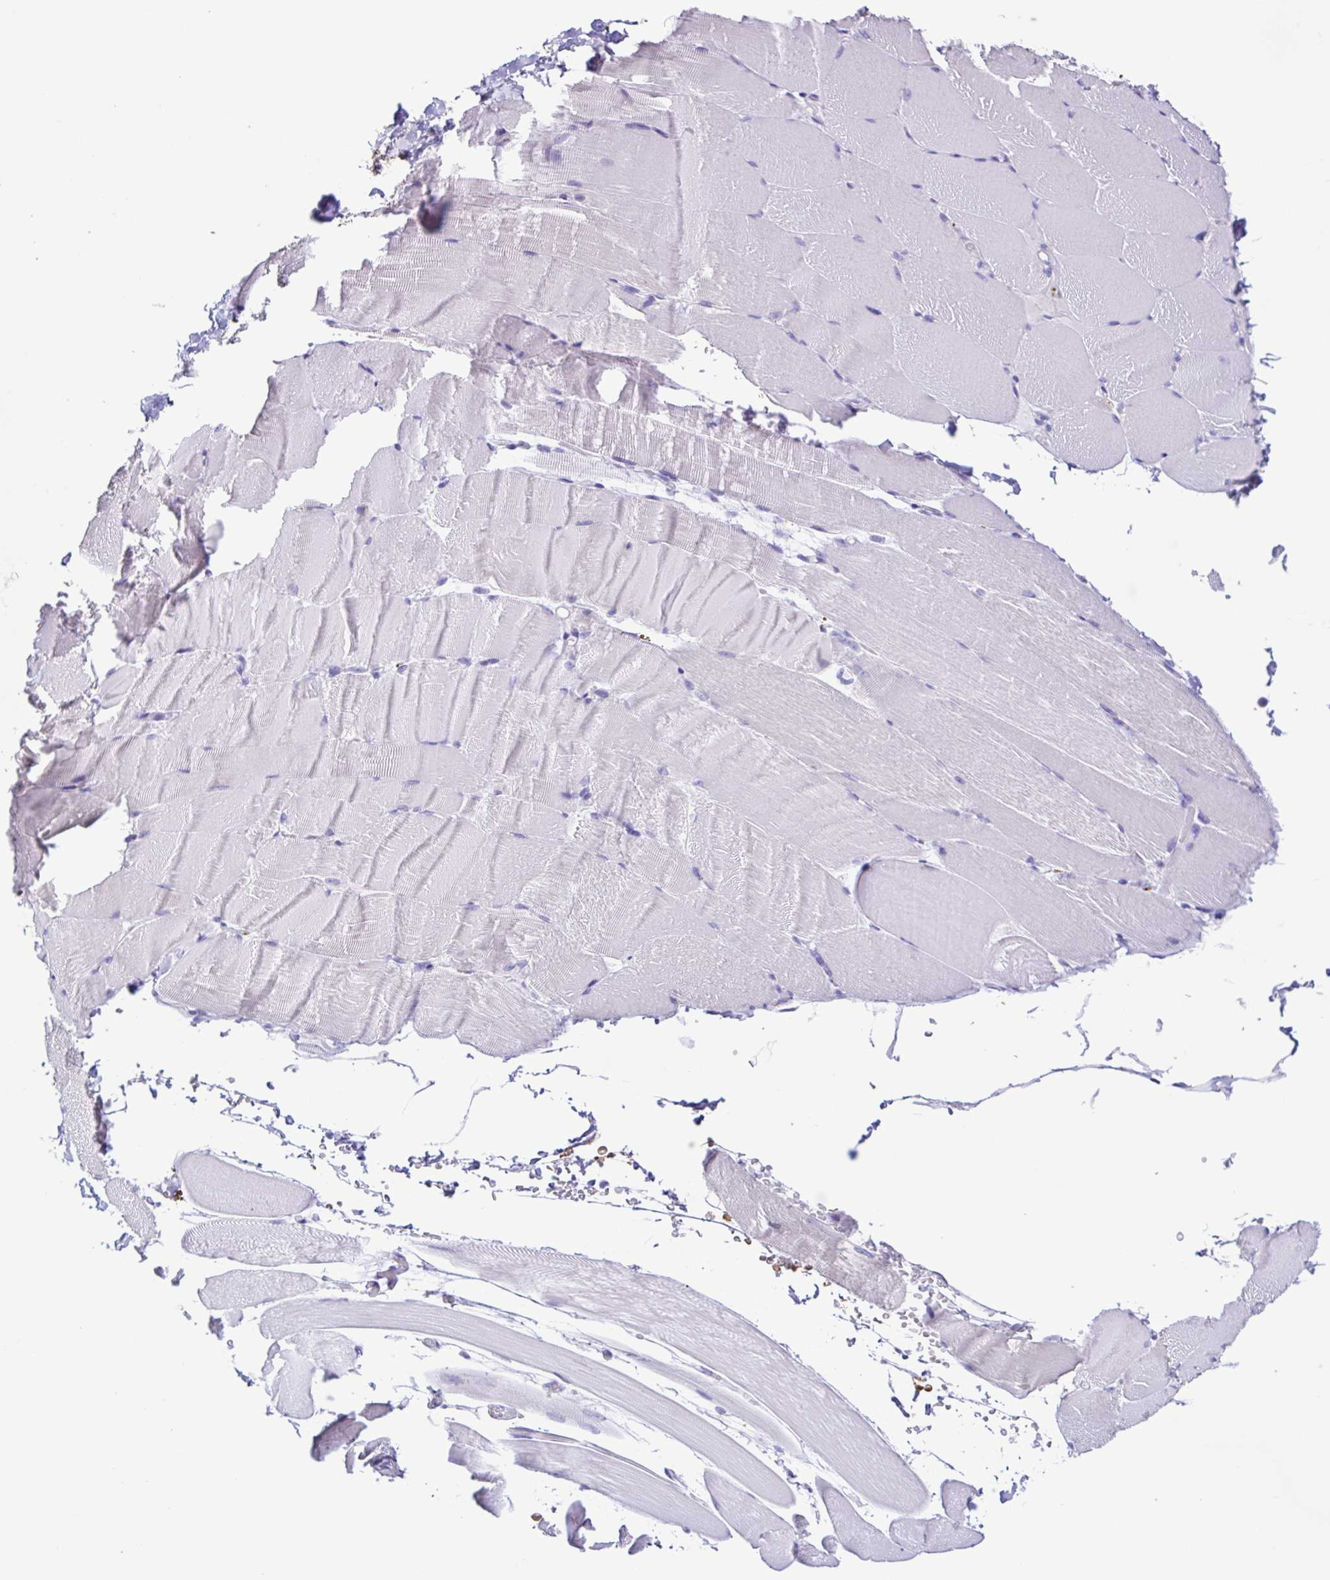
{"staining": {"intensity": "negative", "quantity": "none", "location": "none"}, "tissue": "skeletal muscle", "cell_type": "Myocytes", "image_type": "normal", "snomed": [{"axis": "morphology", "description": "Normal tissue, NOS"}, {"axis": "topography", "description": "Skeletal muscle"}], "caption": "The image displays no staining of myocytes in normal skeletal muscle. The staining was performed using DAB (3,3'-diaminobenzidine) to visualize the protein expression in brown, while the nuclei were stained in blue with hematoxylin (Magnification: 20x).", "gene": "CYP11A1", "patient": {"sex": "female", "age": 37}}